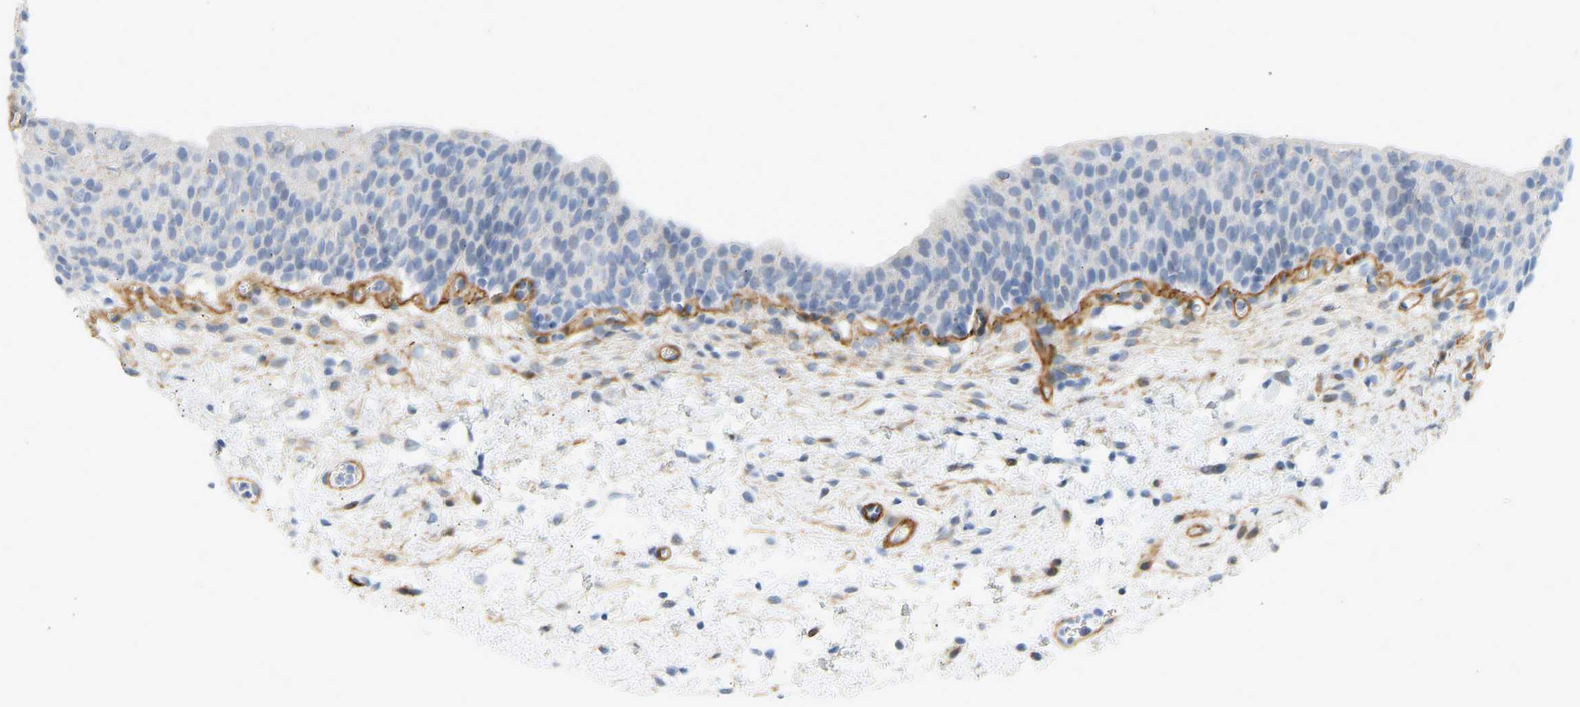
{"staining": {"intensity": "moderate", "quantity": "<25%", "location": "cytoplasmic/membranous"}, "tissue": "urinary bladder", "cell_type": "Urothelial cells", "image_type": "normal", "snomed": [{"axis": "morphology", "description": "Normal tissue, NOS"}, {"axis": "topography", "description": "Urinary bladder"}], "caption": "An immunohistochemistry micrograph of benign tissue is shown. Protein staining in brown shows moderate cytoplasmic/membranous positivity in urinary bladder within urothelial cells.", "gene": "SLC30A7", "patient": {"sex": "male", "age": 37}}